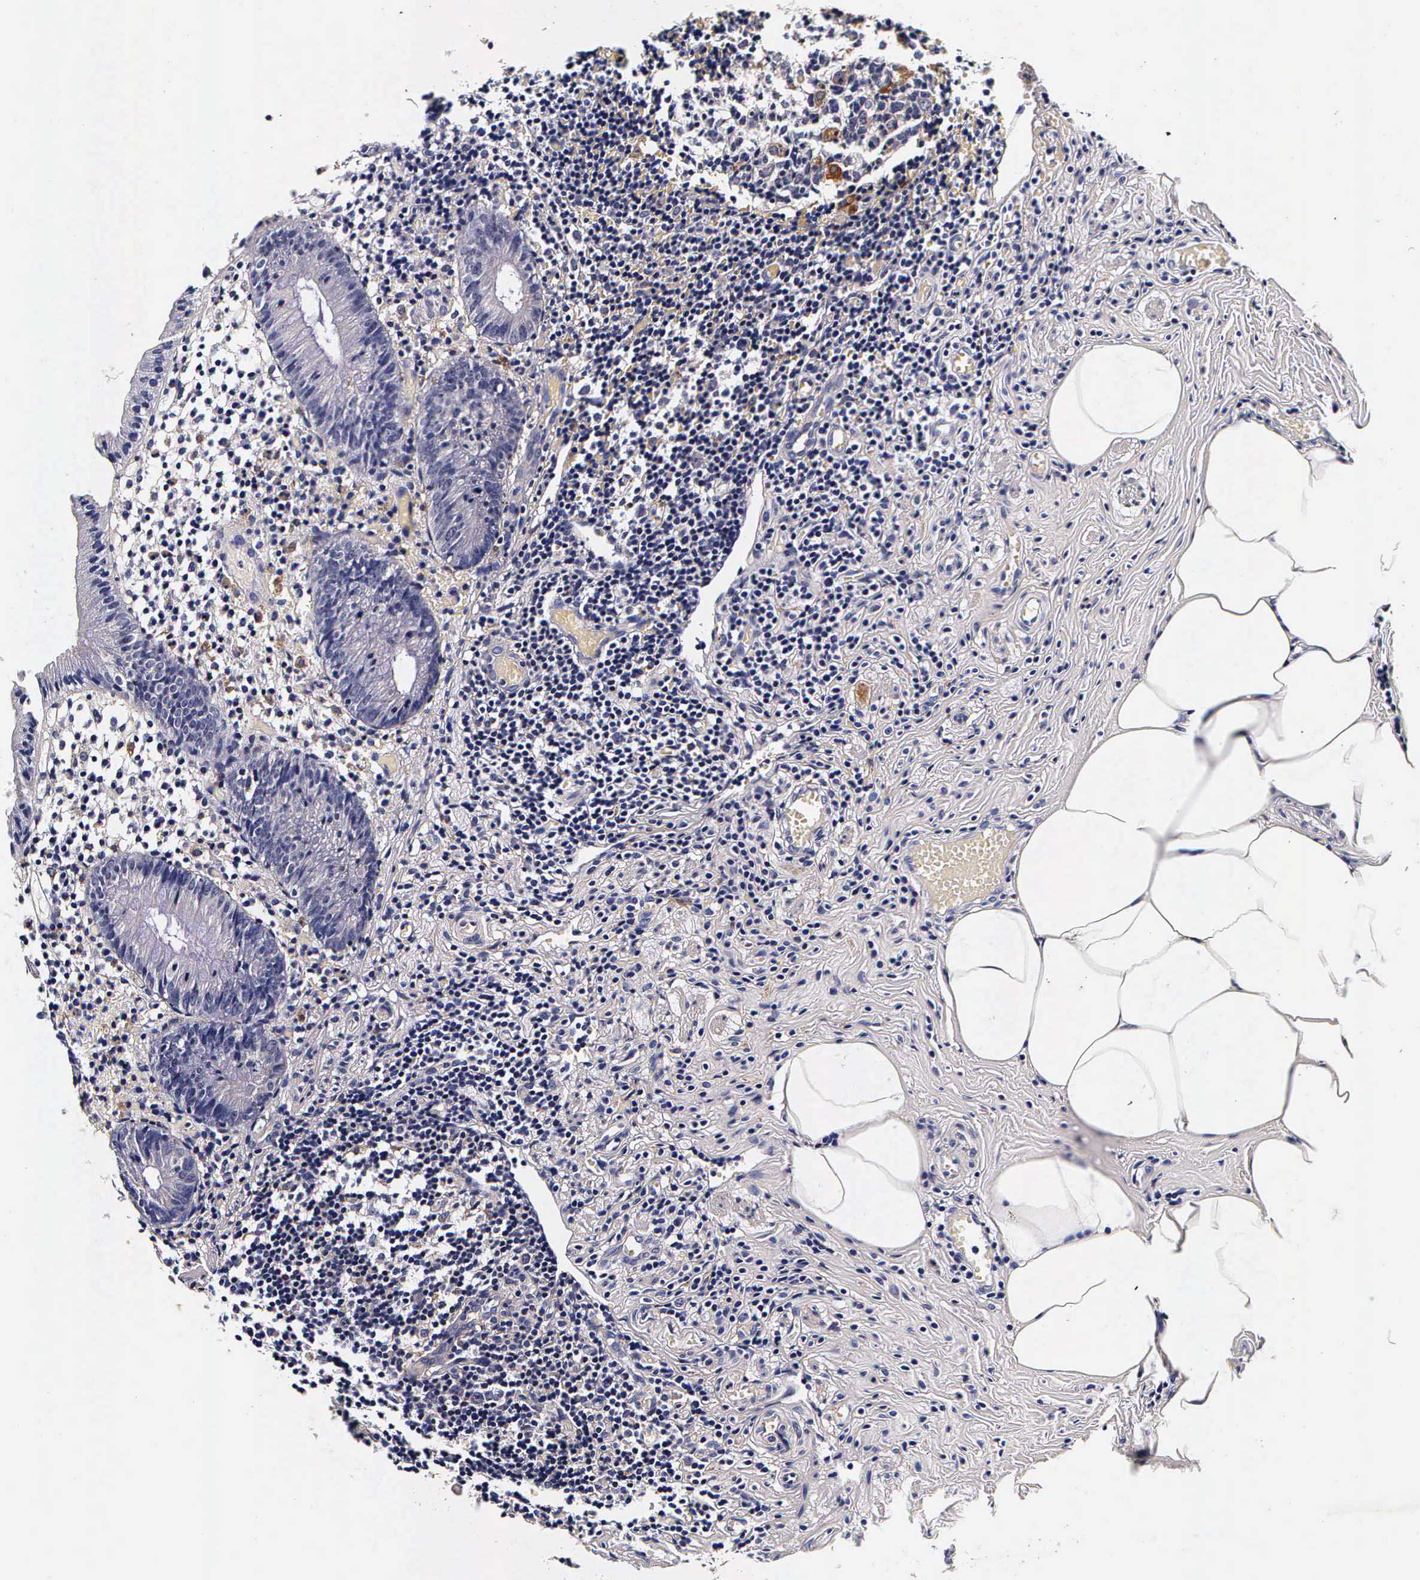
{"staining": {"intensity": "weak", "quantity": "<25%", "location": "cytoplasmic/membranous"}, "tissue": "appendix", "cell_type": "Glandular cells", "image_type": "normal", "snomed": [{"axis": "morphology", "description": "Normal tissue, NOS"}, {"axis": "topography", "description": "Appendix"}], "caption": "High magnification brightfield microscopy of benign appendix stained with DAB (3,3'-diaminobenzidine) (brown) and counterstained with hematoxylin (blue): glandular cells show no significant expression. (DAB (3,3'-diaminobenzidine) immunohistochemistry with hematoxylin counter stain).", "gene": "CTSB", "patient": {"sex": "male", "age": 25}}